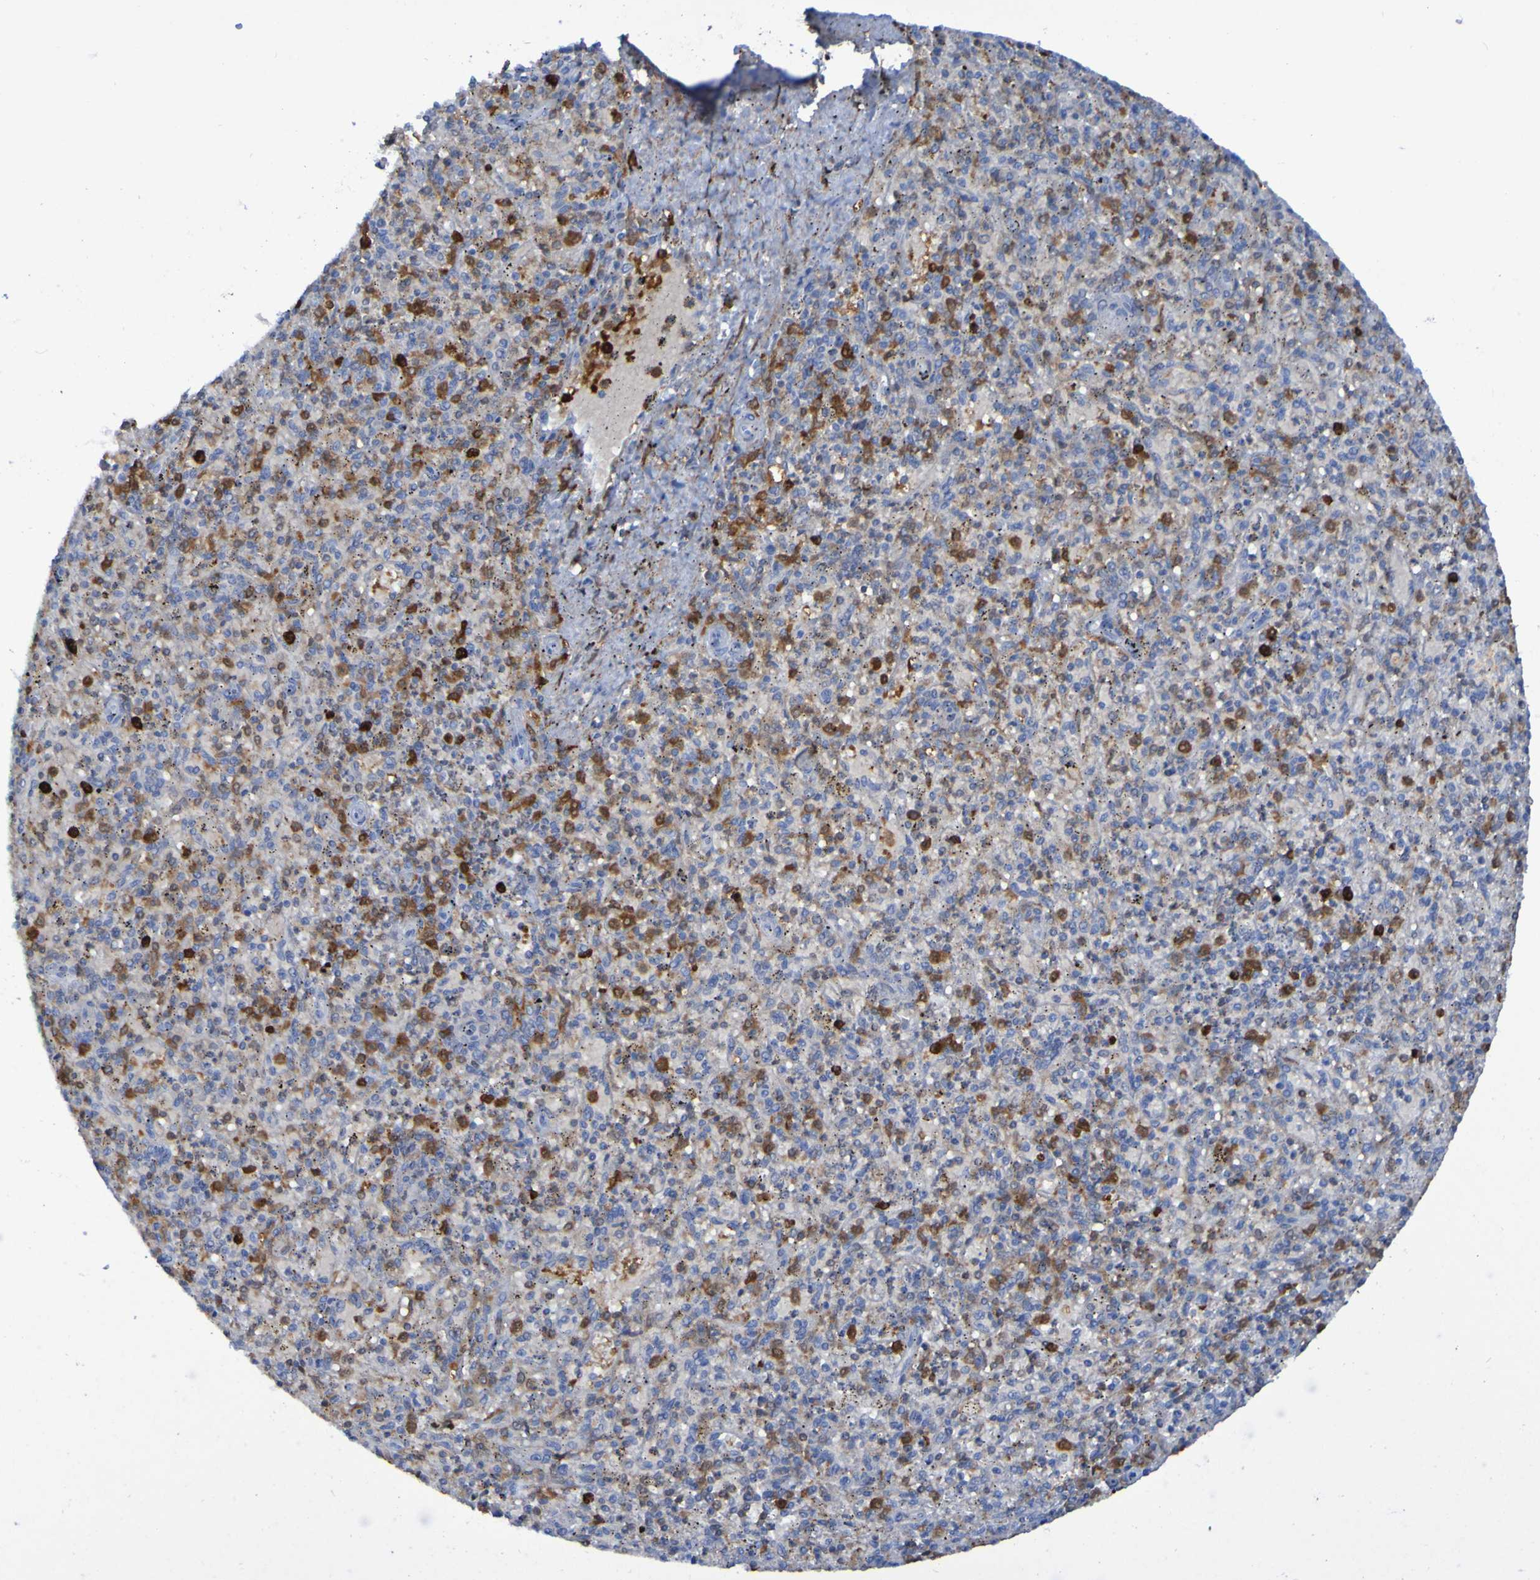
{"staining": {"intensity": "moderate", "quantity": "25%-75%", "location": "cytoplasmic/membranous"}, "tissue": "spleen", "cell_type": "Cells in red pulp", "image_type": "normal", "snomed": [{"axis": "morphology", "description": "Normal tissue, NOS"}, {"axis": "topography", "description": "Spleen"}], "caption": "This is a micrograph of IHC staining of benign spleen, which shows moderate positivity in the cytoplasmic/membranous of cells in red pulp.", "gene": "MPPE1", "patient": {"sex": "male", "age": 72}}